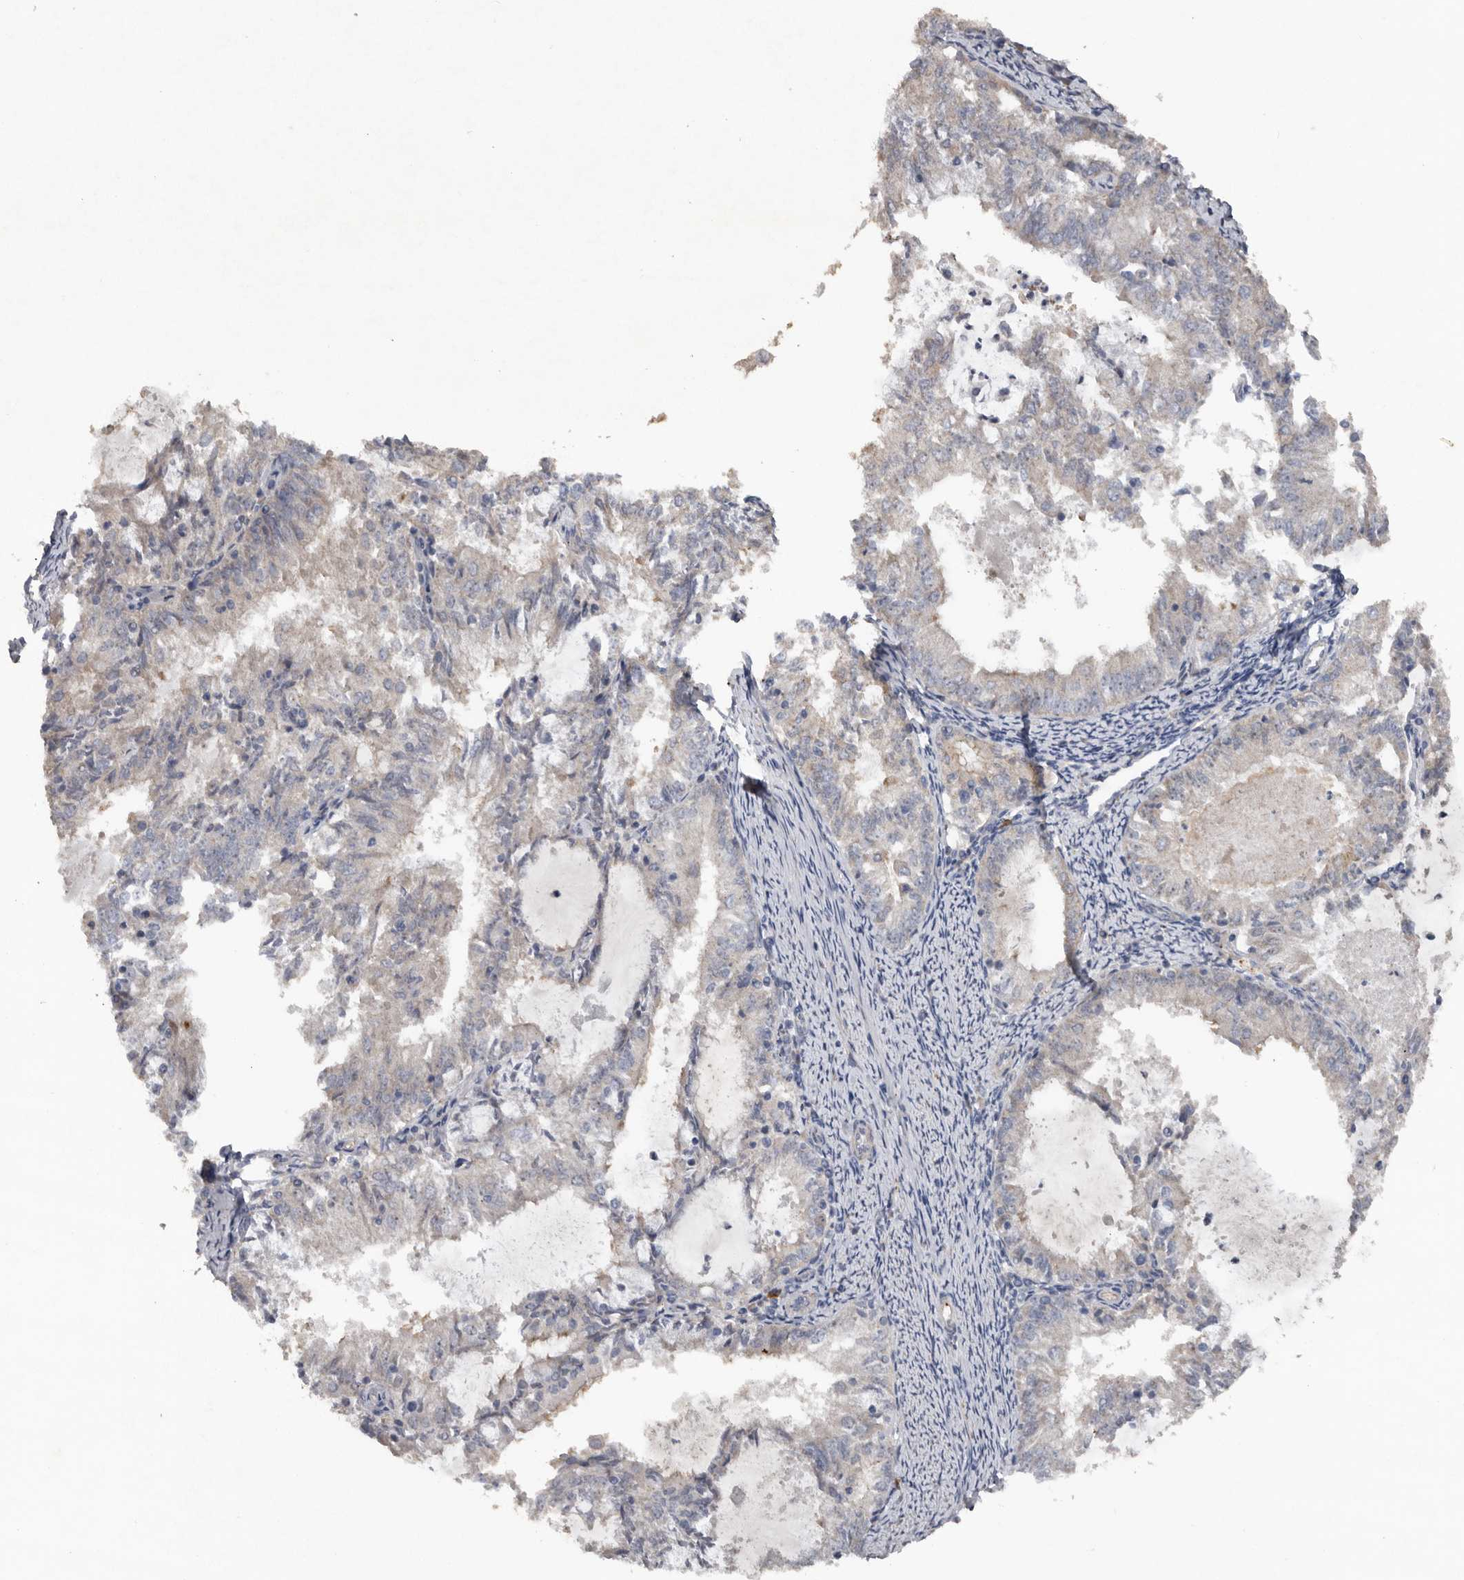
{"staining": {"intensity": "negative", "quantity": "none", "location": "none"}, "tissue": "endometrial cancer", "cell_type": "Tumor cells", "image_type": "cancer", "snomed": [{"axis": "morphology", "description": "Adenocarcinoma, NOS"}, {"axis": "topography", "description": "Endometrium"}], "caption": "The photomicrograph shows no significant staining in tumor cells of endometrial cancer (adenocarcinoma). The staining was performed using DAB to visualize the protein expression in brown, while the nuclei were stained in blue with hematoxylin (Magnification: 20x).", "gene": "HYAL4", "patient": {"sex": "female", "age": 57}}